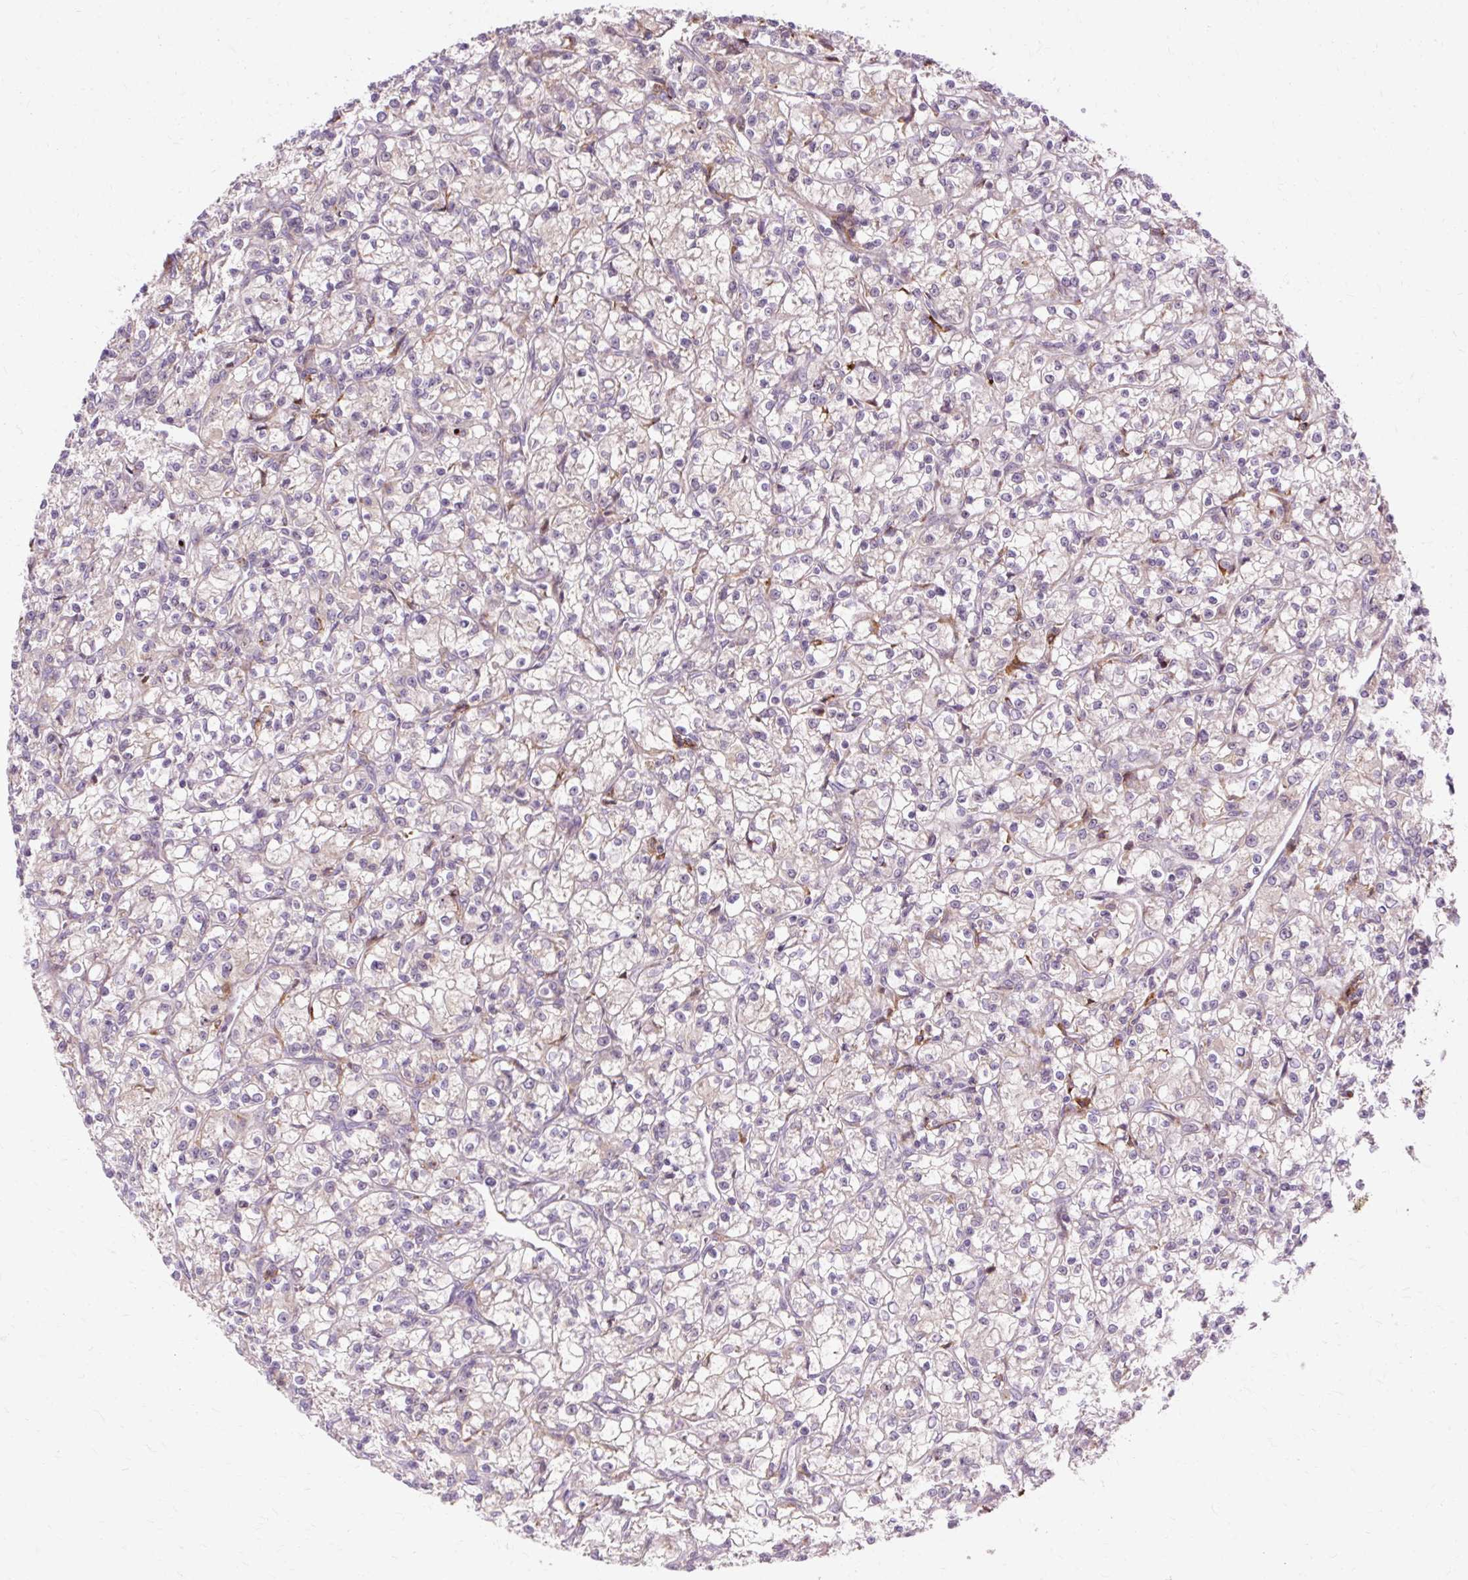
{"staining": {"intensity": "negative", "quantity": "none", "location": "none"}, "tissue": "renal cancer", "cell_type": "Tumor cells", "image_type": "cancer", "snomed": [{"axis": "morphology", "description": "Adenocarcinoma, NOS"}, {"axis": "topography", "description": "Kidney"}], "caption": "Tumor cells show no significant protein staining in renal cancer.", "gene": "GEMIN2", "patient": {"sex": "female", "age": 59}}